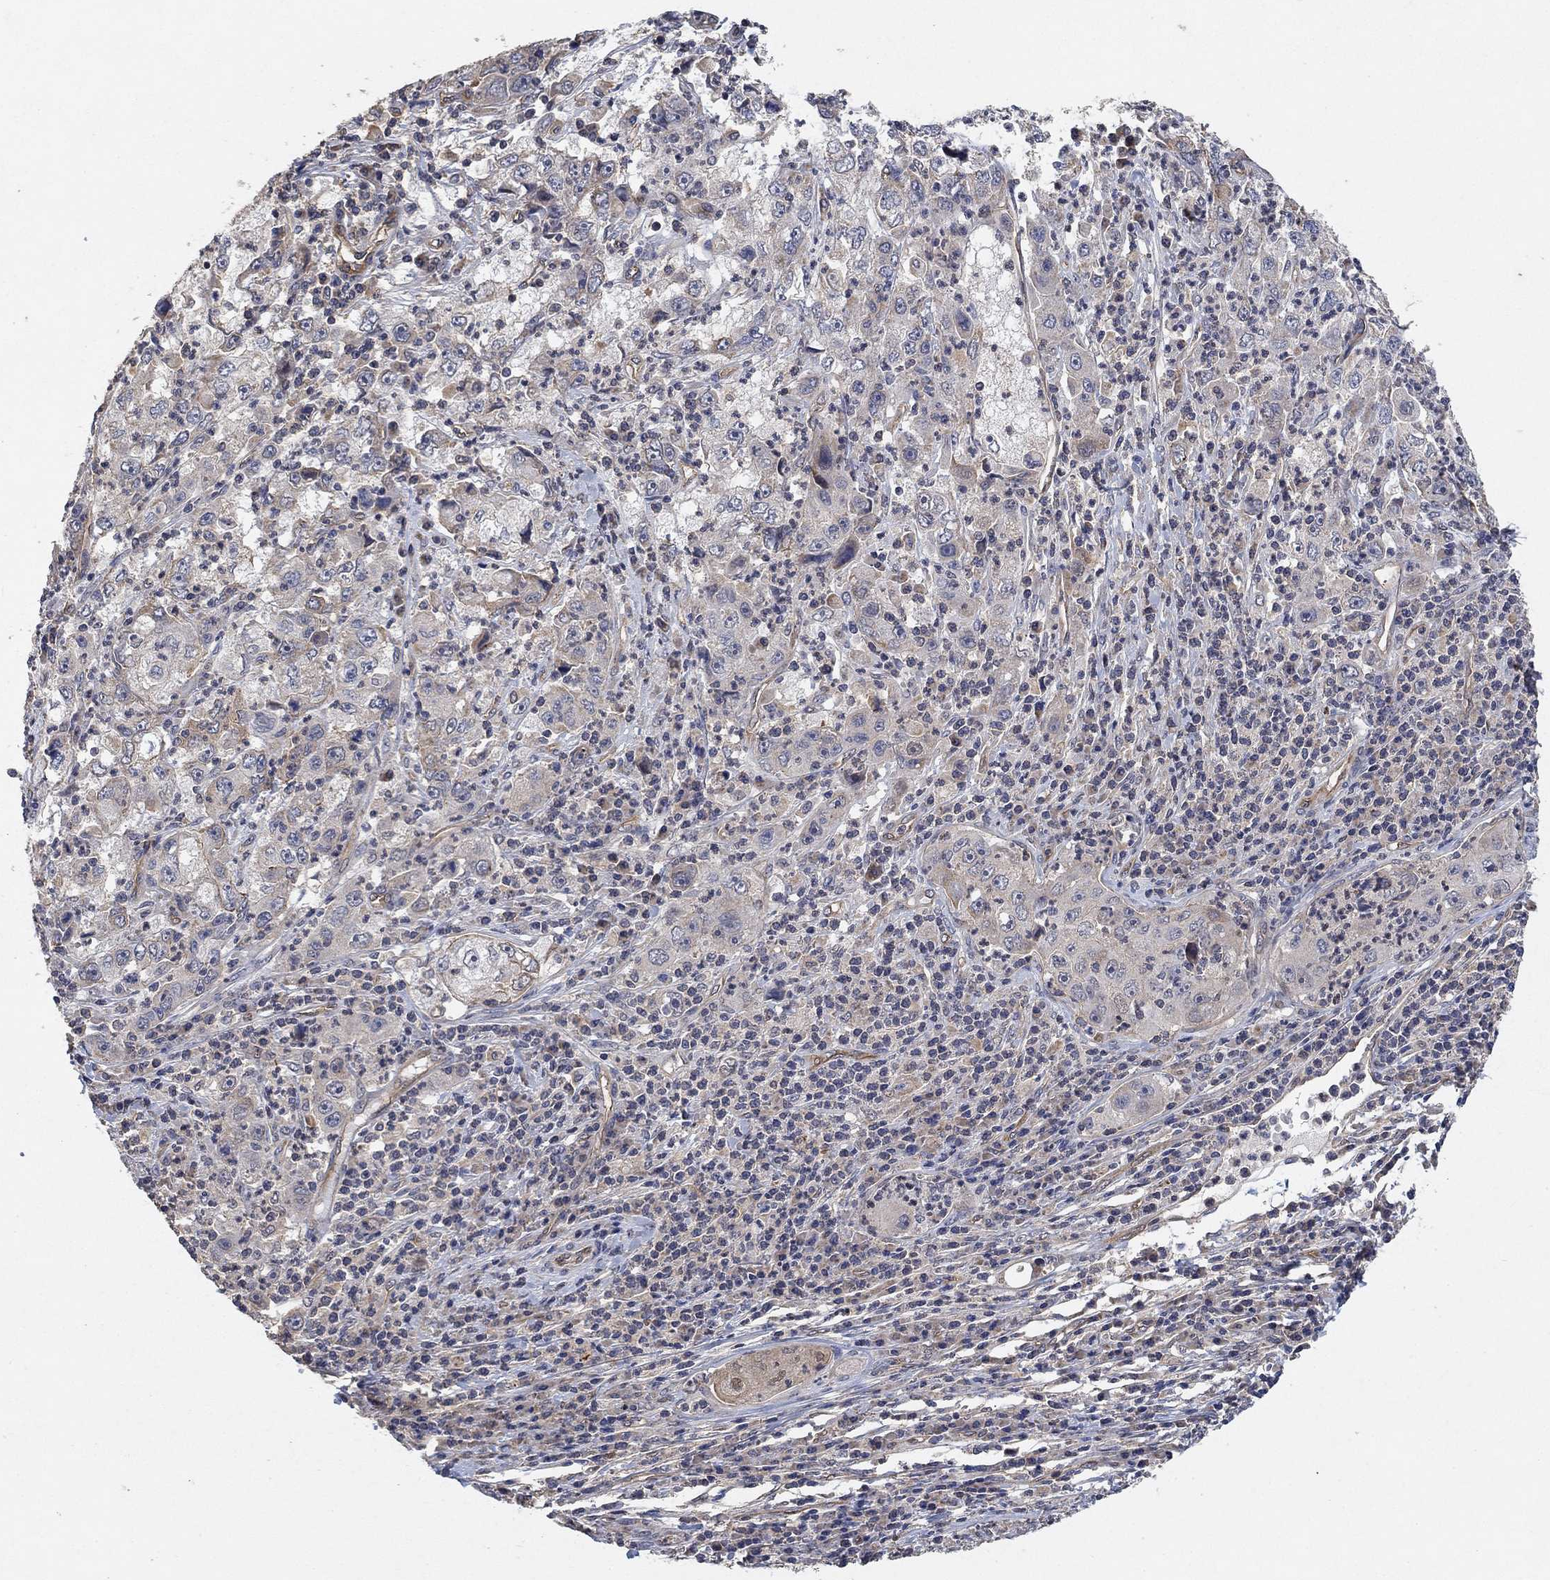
{"staining": {"intensity": "negative", "quantity": "none", "location": "none"}, "tissue": "cervical cancer", "cell_type": "Tumor cells", "image_type": "cancer", "snomed": [{"axis": "morphology", "description": "Squamous cell carcinoma, NOS"}, {"axis": "topography", "description": "Cervix"}], "caption": "IHC photomicrograph of squamous cell carcinoma (cervical) stained for a protein (brown), which displays no staining in tumor cells.", "gene": "MCUR1", "patient": {"sex": "female", "age": 36}}